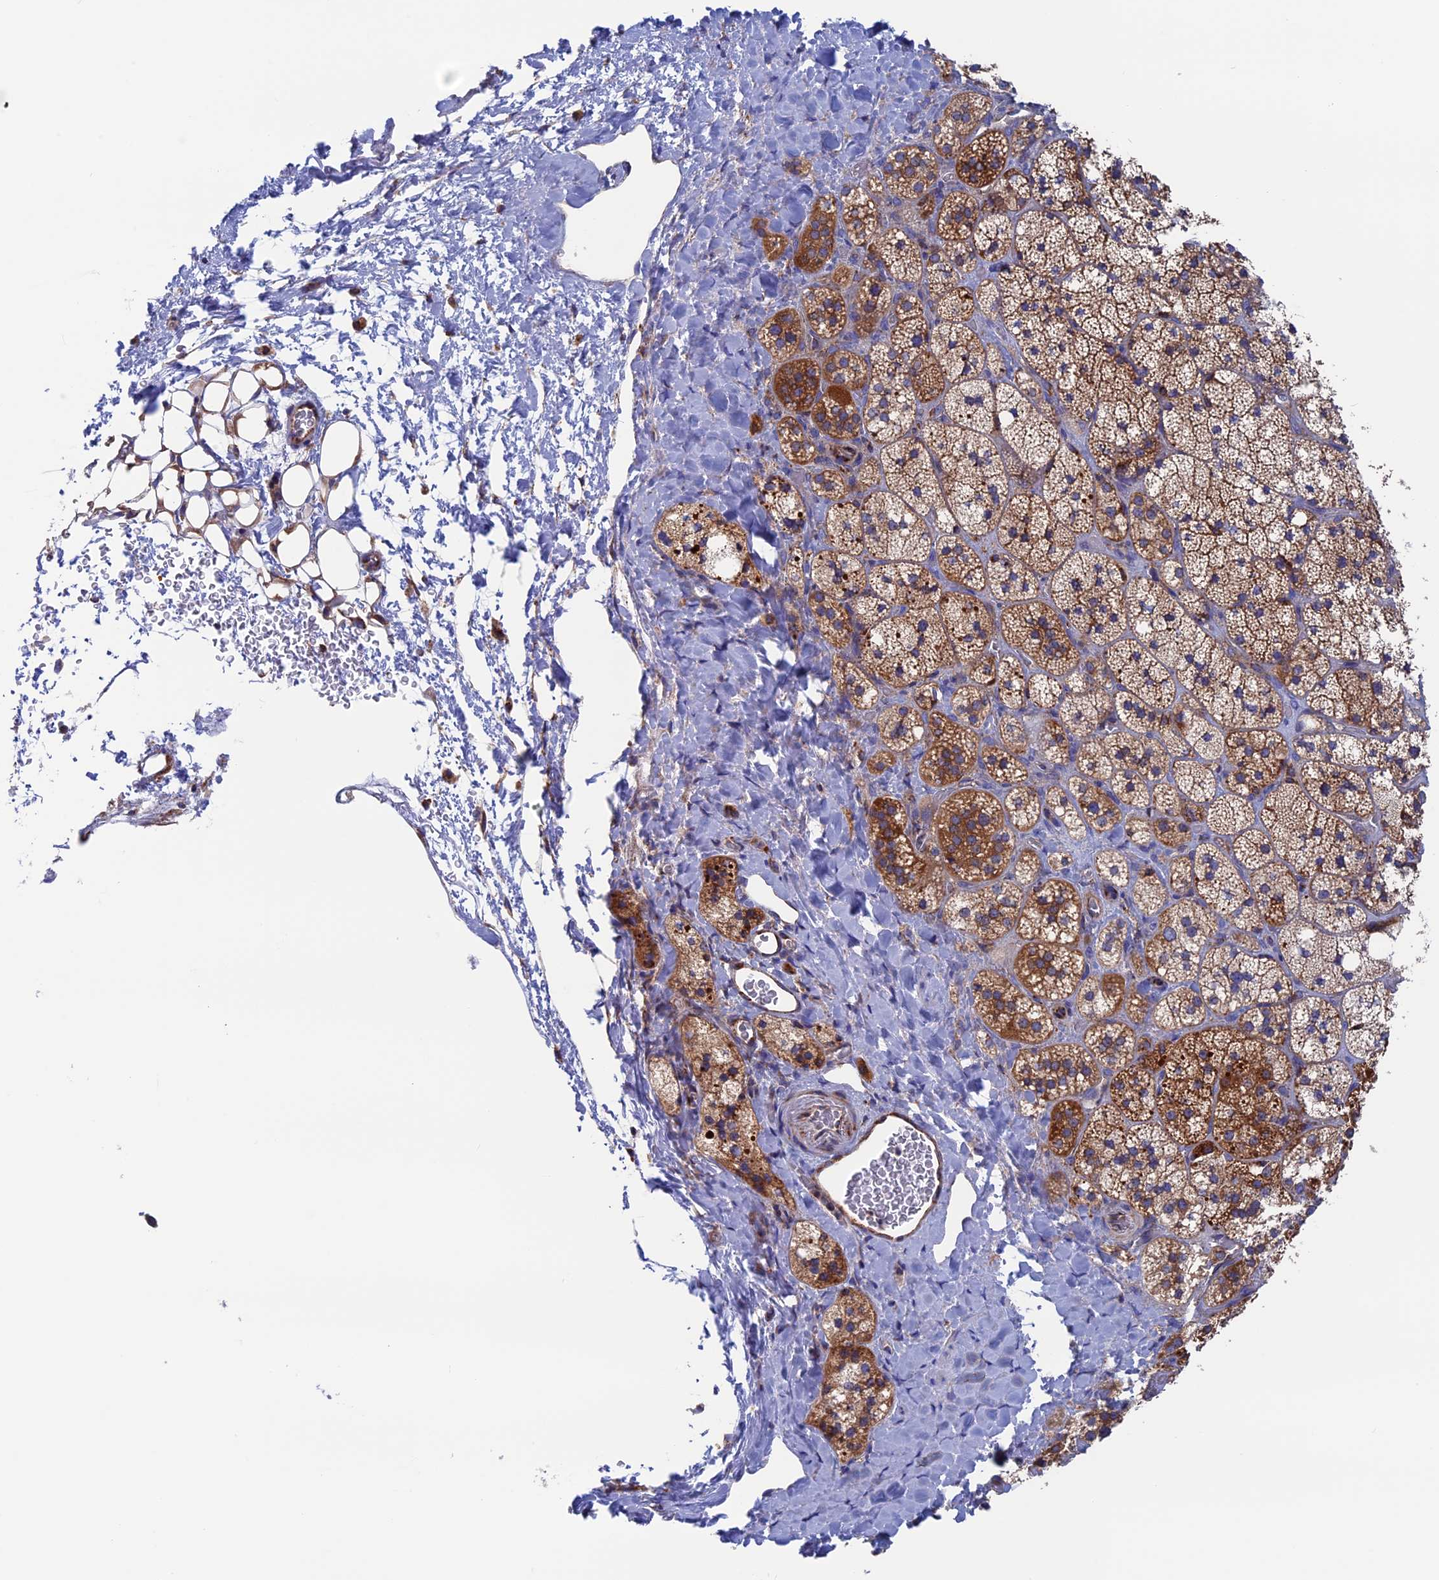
{"staining": {"intensity": "strong", "quantity": "25%-75%", "location": "cytoplasmic/membranous"}, "tissue": "adrenal gland", "cell_type": "Glandular cells", "image_type": "normal", "snomed": [{"axis": "morphology", "description": "Normal tissue, NOS"}, {"axis": "topography", "description": "Adrenal gland"}], "caption": "This photomicrograph exhibits immunohistochemistry (IHC) staining of unremarkable human adrenal gland, with high strong cytoplasmic/membranous staining in about 25%-75% of glandular cells.", "gene": "WDR83", "patient": {"sex": "male", "age": 61}}